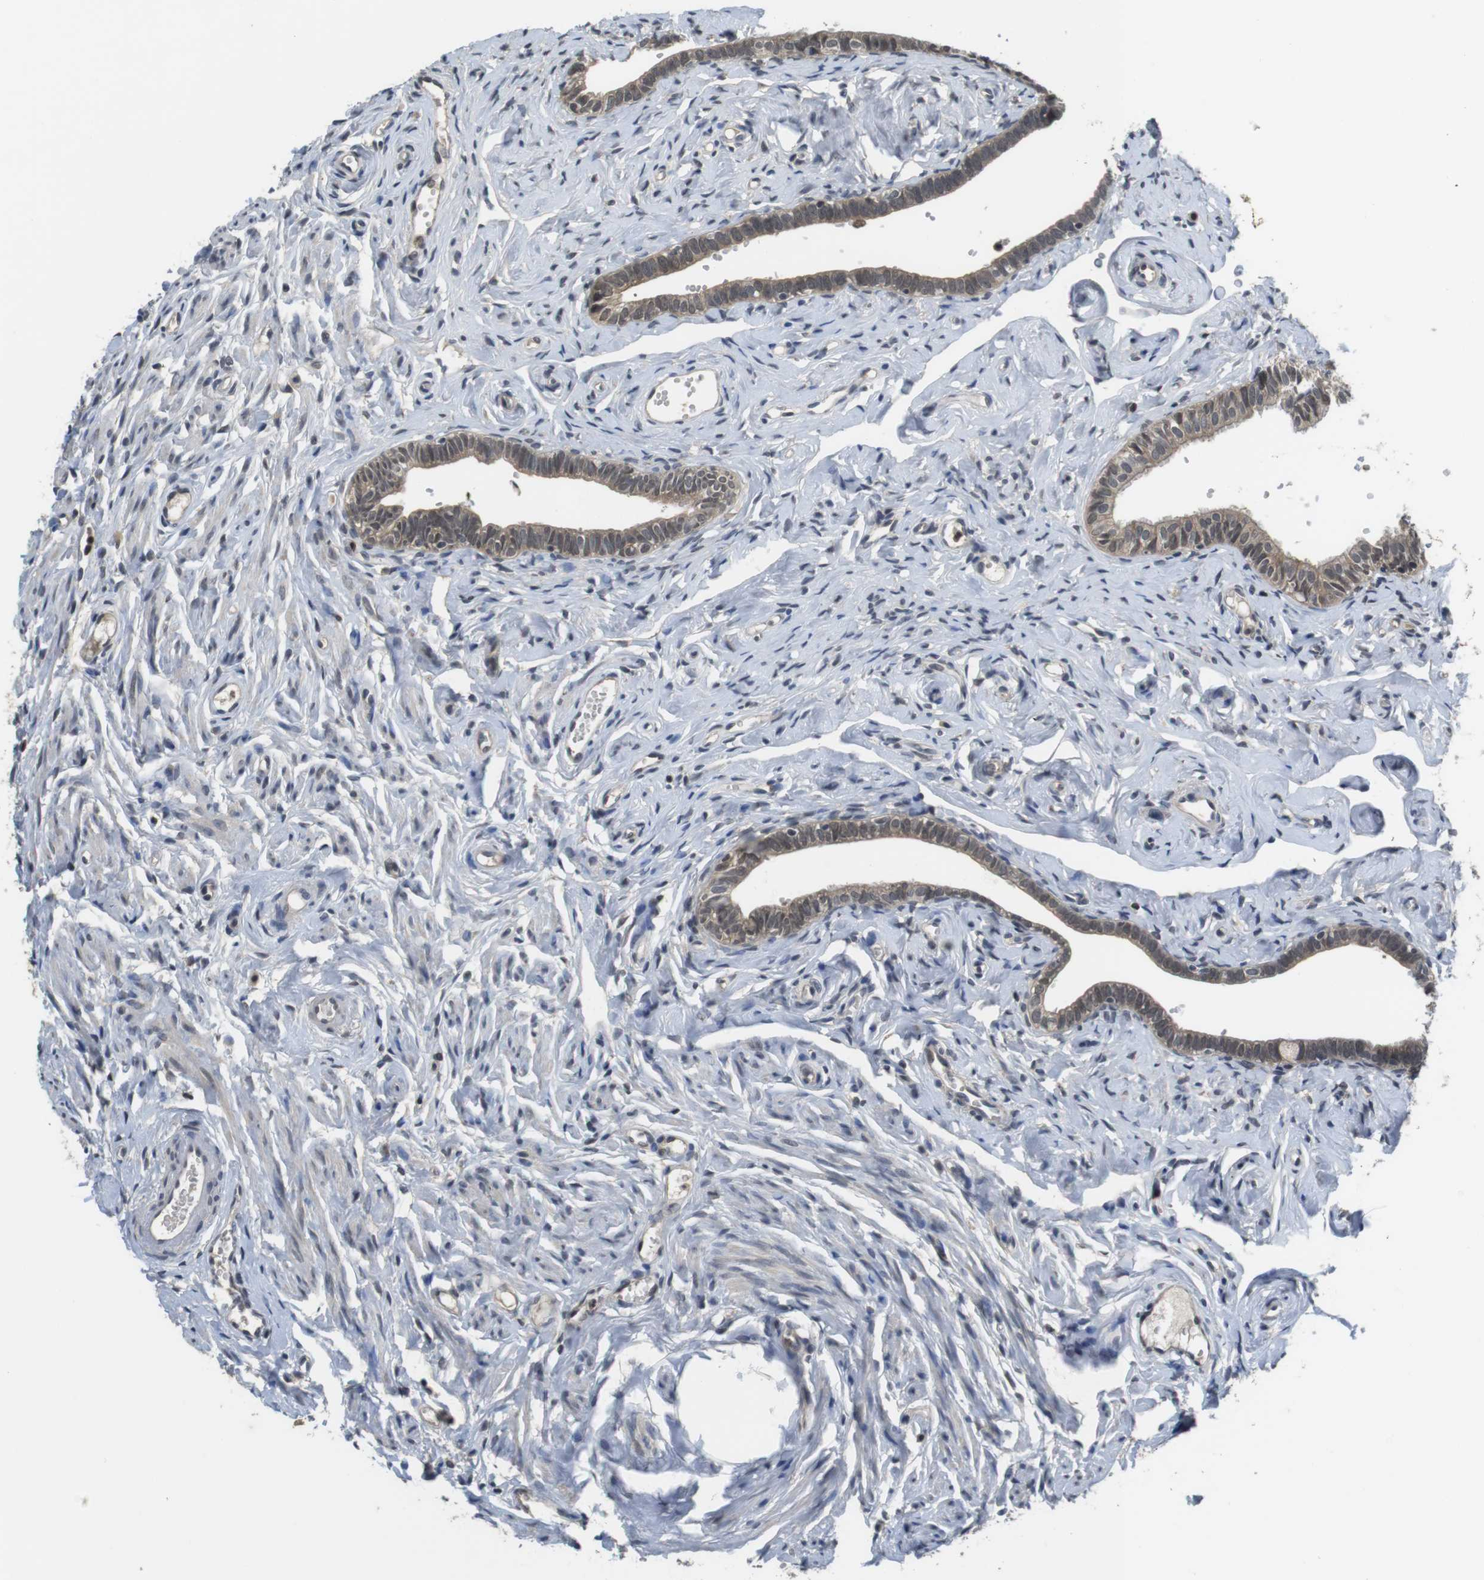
{"staining": {"intensity": "weak", "quantity": "25%-75%", "location": "cytoplasmic/membranous,nuclear"}, "tissue": "fallopian tube", "cell_type": "Glandular cells", "image_type": "normal", "snomed": [{"axis": "morphology", "description": "Normal tissue, NOS"}, {"axis": "topography", "description": "Fallopian tube"}], "caption": "Brown immunohistochemical staining in benign human fallopian tube shows weak cytoplasmic/membranous,nuclear positivity in about 25%-75% of glandular cells. Using DAB (brown) and hematoxylin (blue) stains, captured at high magnification using brightfield microscopy.", "gene": "FADD", "patient": {"sex": "female", "age": 71}}